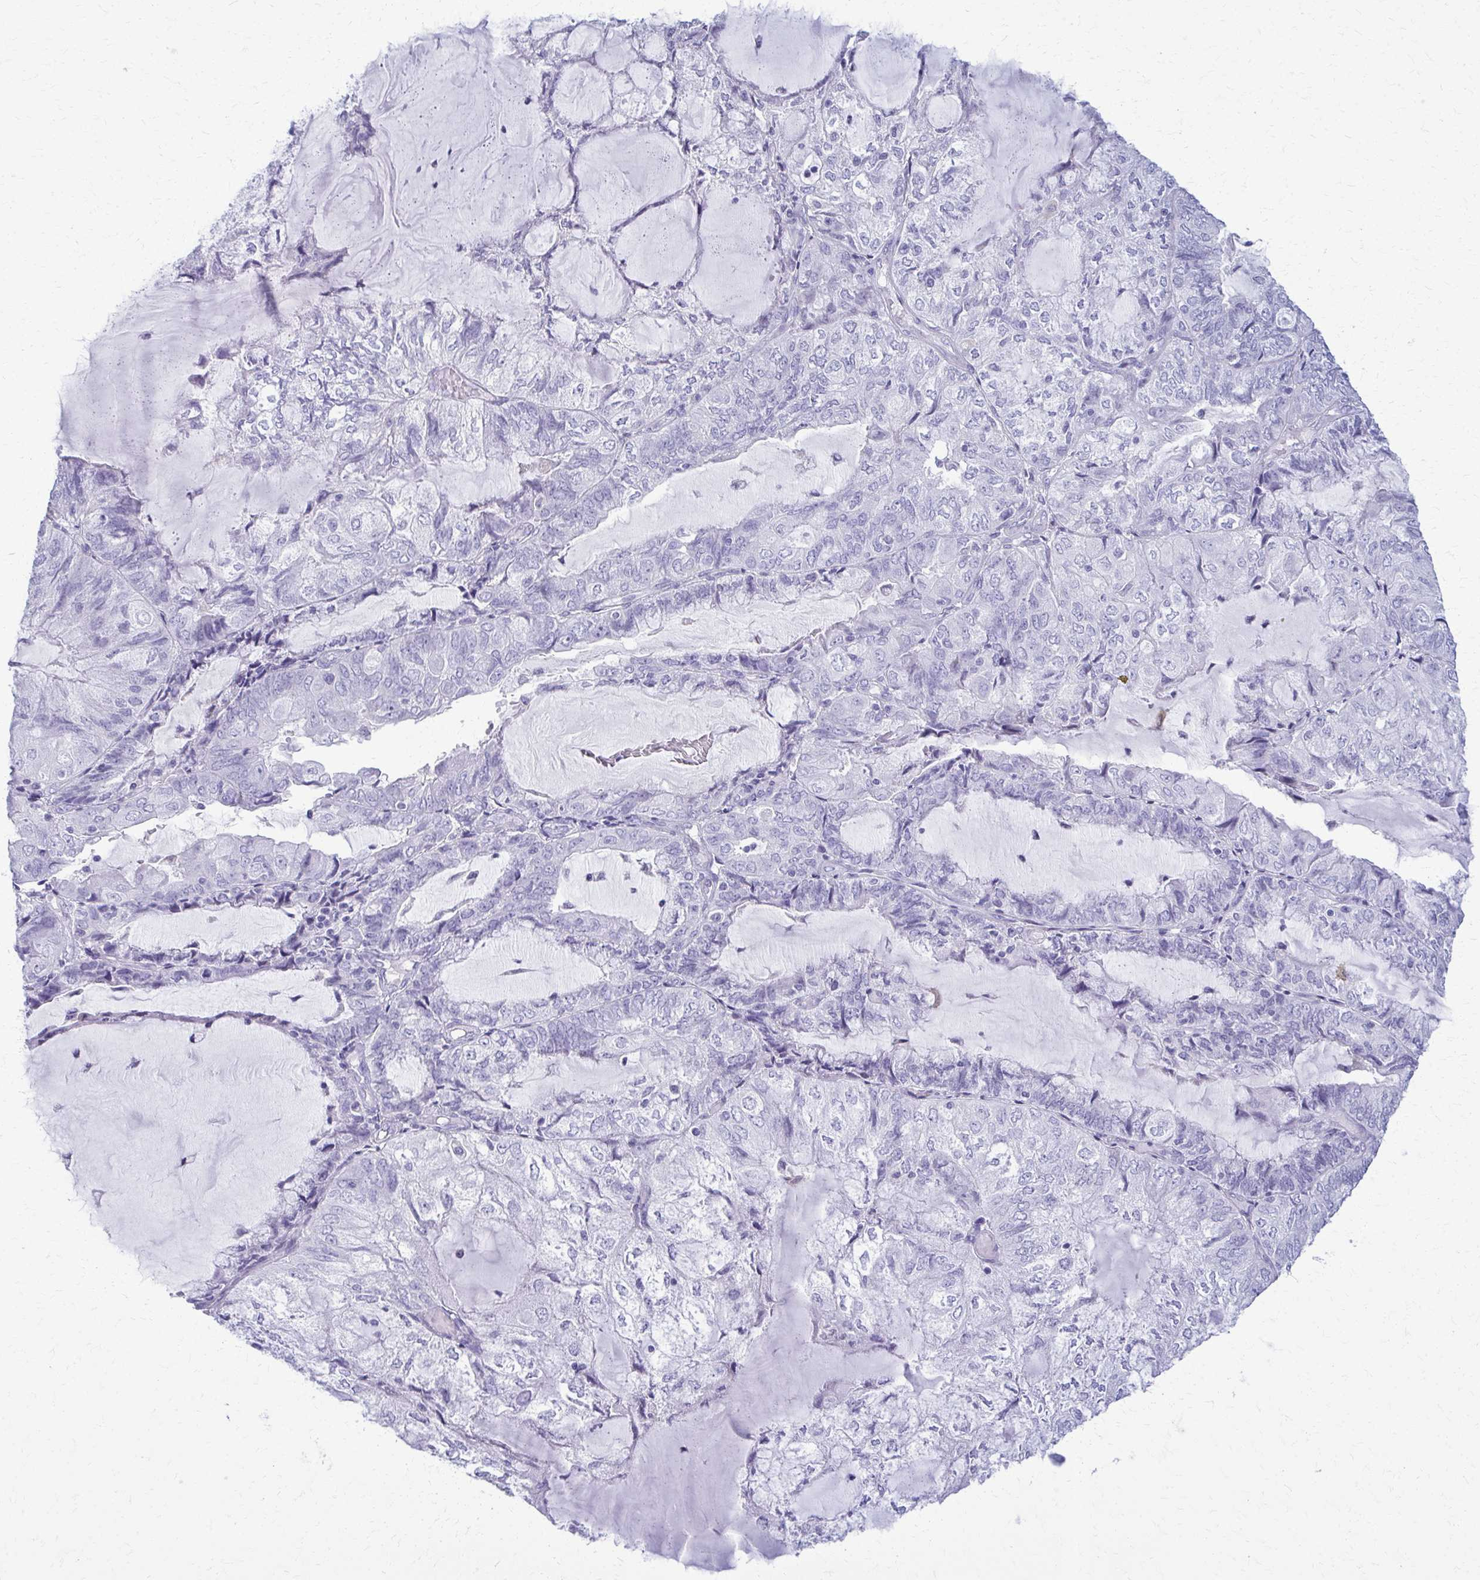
{"staining": {"intensity": "negative", "quantity": "none", "location": "none"}, "tissue": "endometrial cancer", "cell_type": "Tumor cells", "image_type": "cancer", "snomed": [{"axis": "morphology", "description": "Adenocarcinoma, NOS"}, {"axis": "topography", "description": "Endometrium"}], "caption": "A high-resolution image shows IHC staining of endometrial cancer, which demonstrates no significant staining in tumor cells. The staining is performed using DAB brown chromogen with nuclei counter-stained in using hematoxylin.", "gene": "ACSM2B", "patient": {"sex": "female", "age": 81}}